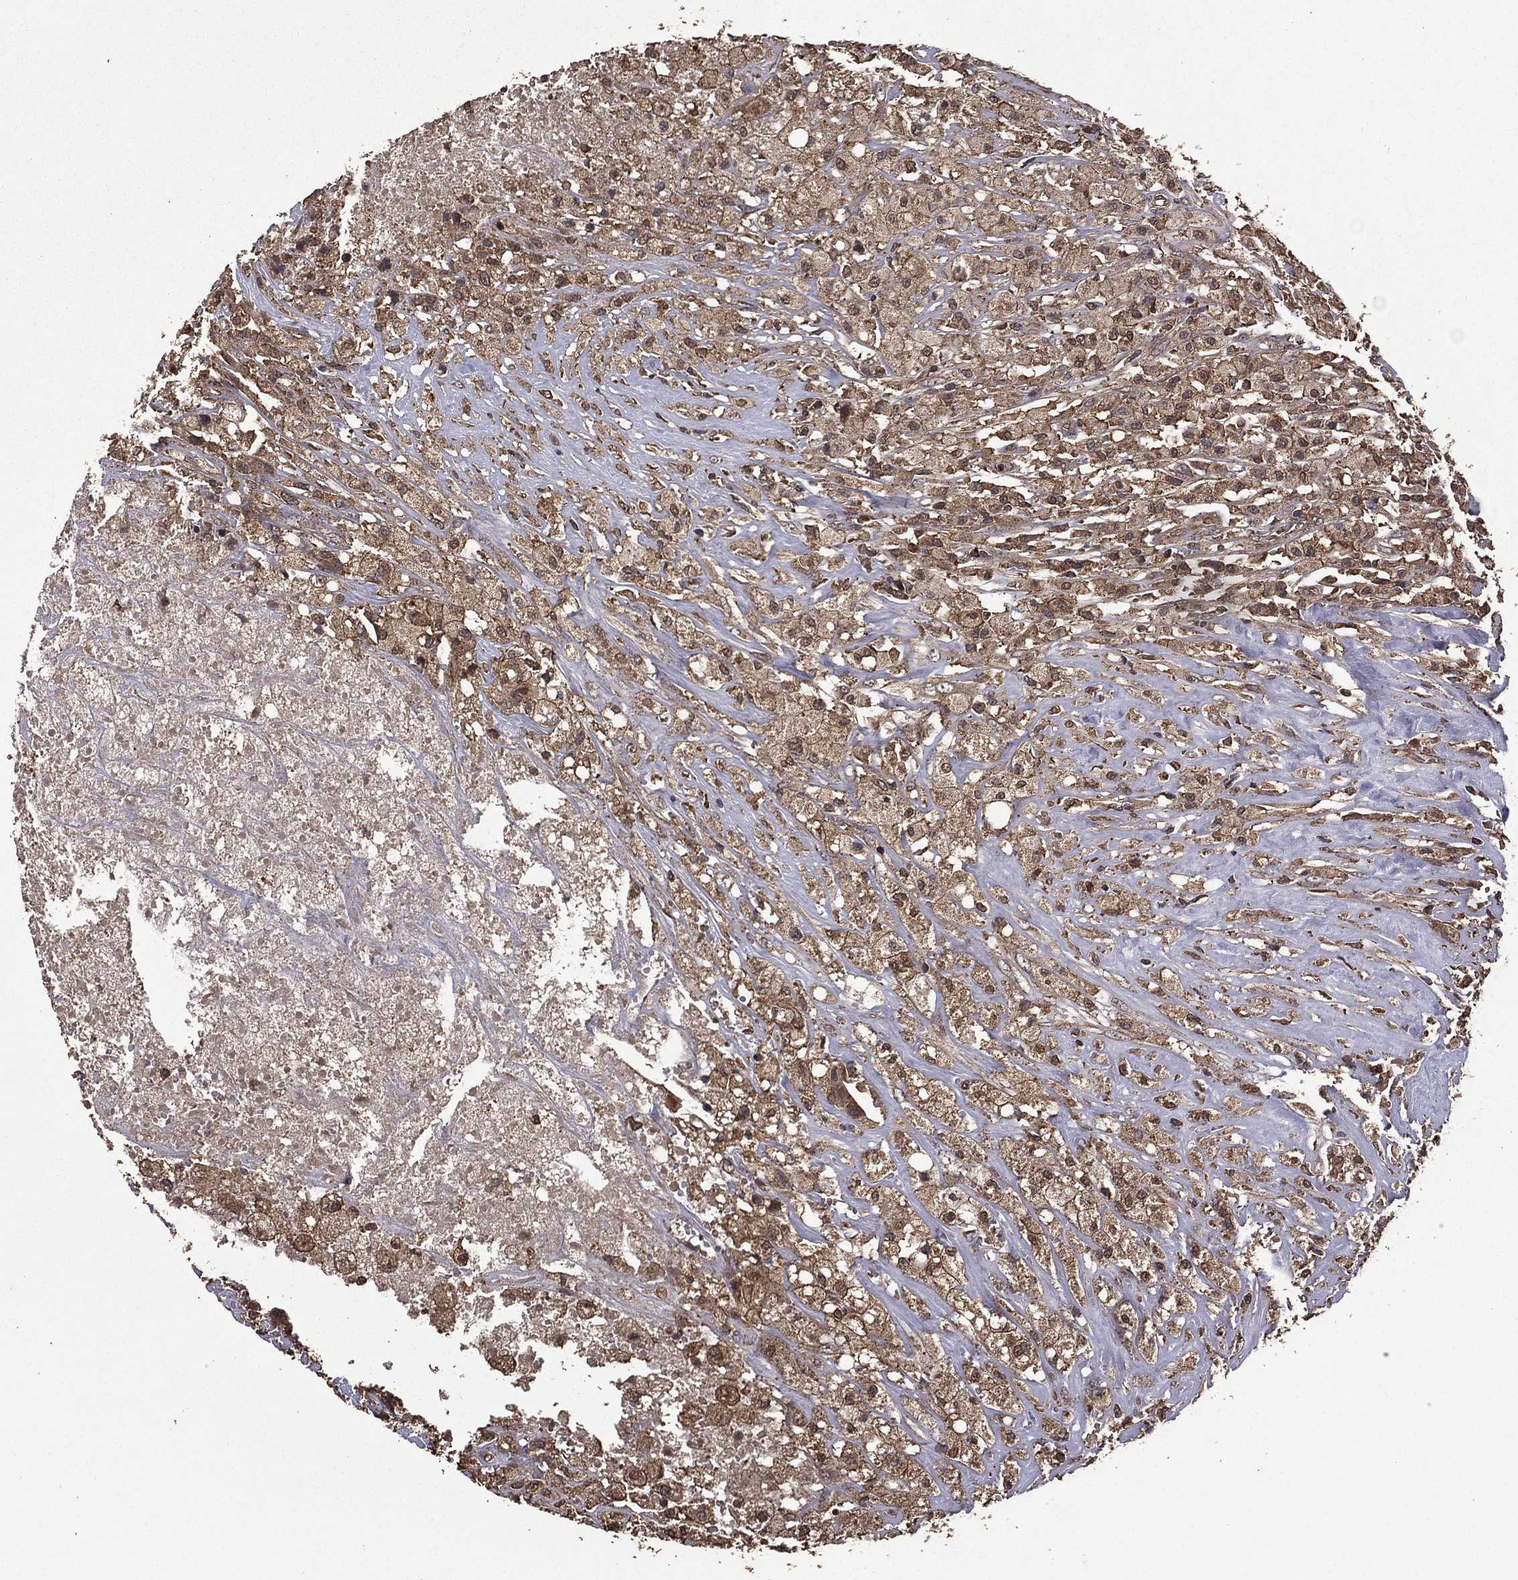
{"staining": {"intensity": "weak", "quantity": "25%-75%", "location": "cytoplasmic/membranous"}, "tissue": "testis cancer", "cell_type": "Tumor cells", "image_type": "cancer", "snomed": [{"axis": "morphology", "description": "Necrosis, NOS"}, {"axis": "morphology", "description": "Carcinoma, Embryonal, NOS"}, {"axis": "topography", "description": "Testis"}], "caption": "Immunohistochemical staining of testis cancer reveals low levels of weak cytoplasmic/membranous protein staining in about 25%-75% of tumor cells. (DAB (3,3'-diaminobenzidine) IHC, brown staining for protein, blue staining for nuclei).", "gene": "BIRC6", "patient": {"sex": "male", "age": 19}}